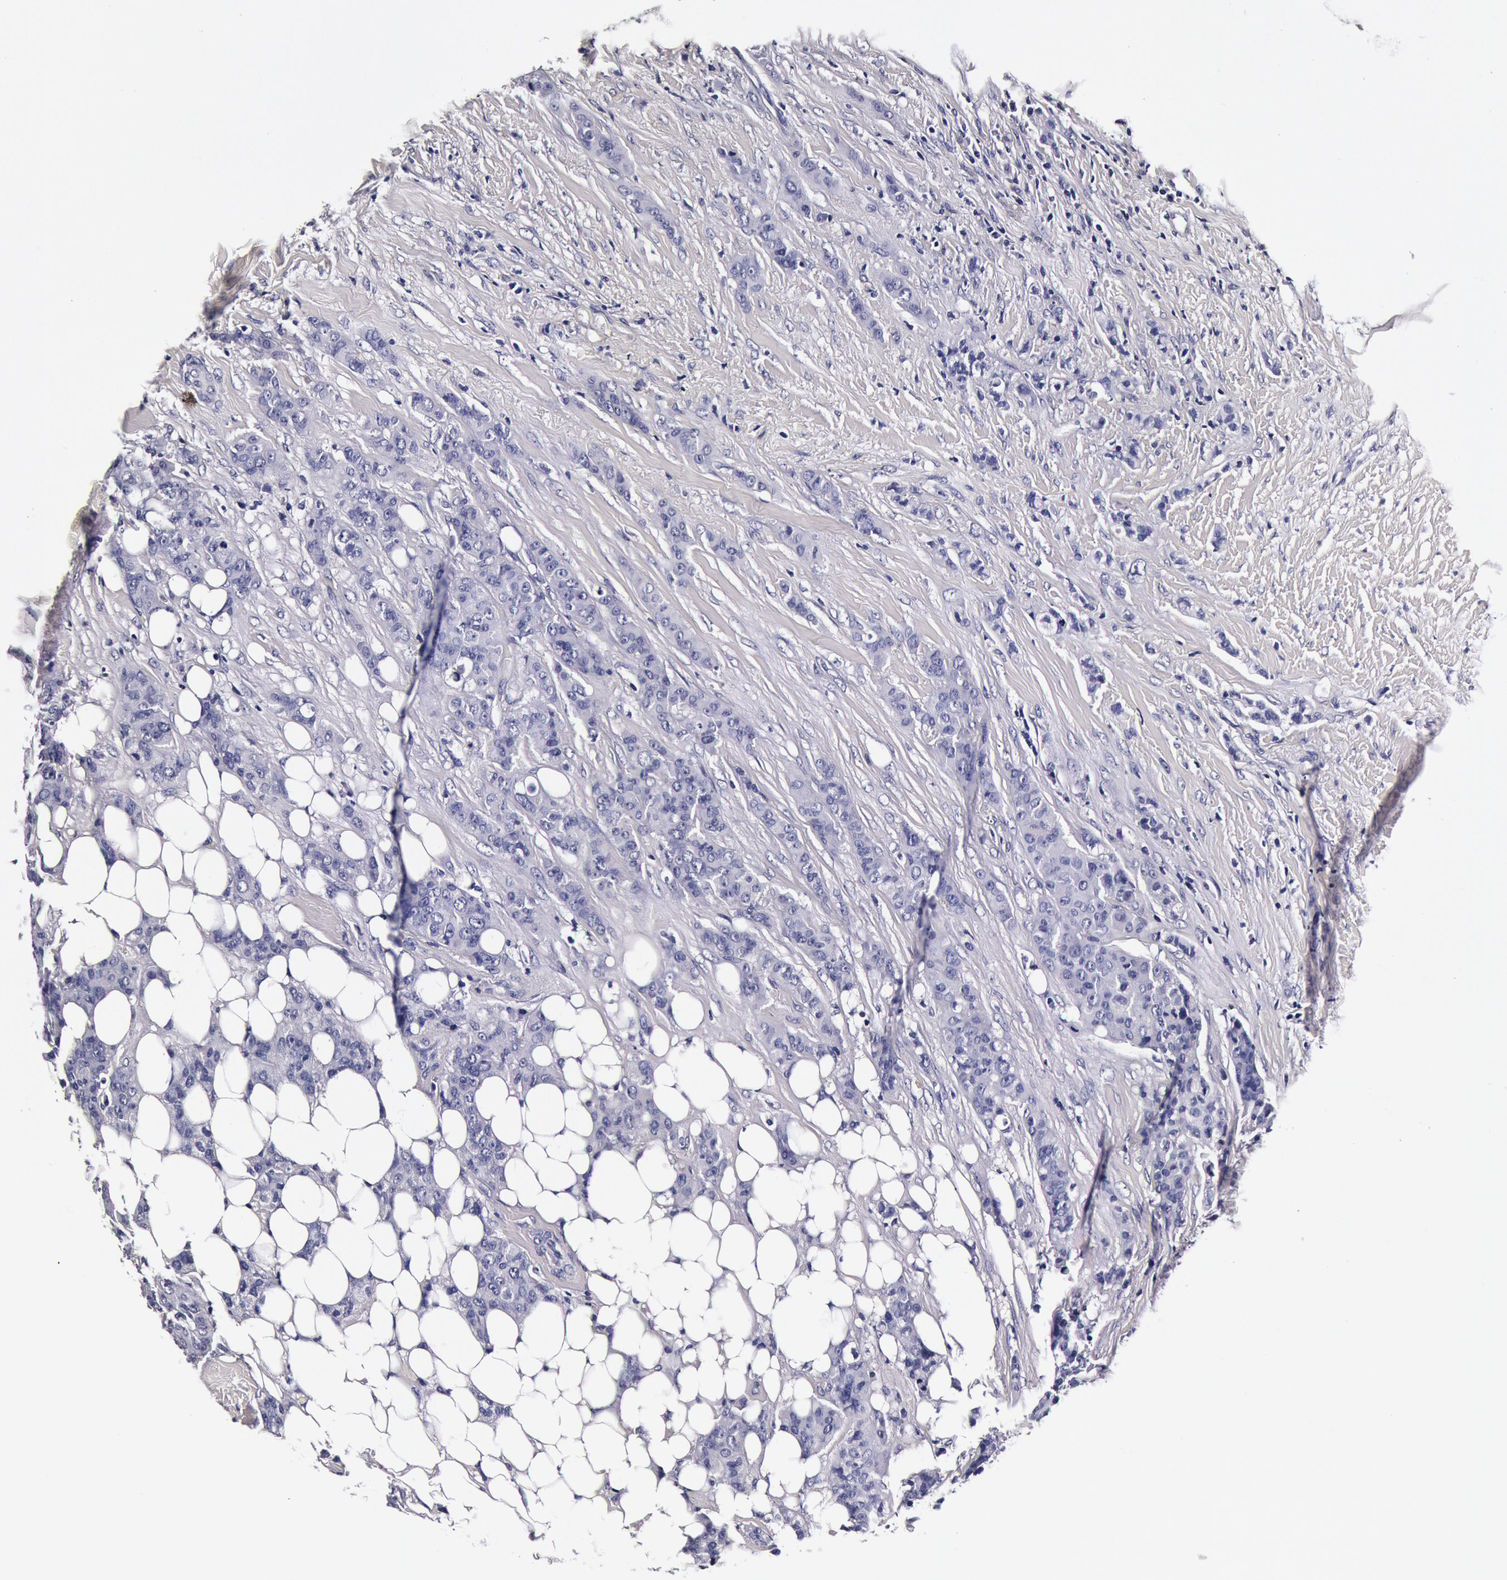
{"staining": {"intensity": "negative", "quantity": "none", "location": "none"}, "tissue": "breast cancer", "cell_type": "Tumor cells", "image_type": "cancer", "snomed": [{"axis": "morphology", "description": "Duct carcinoma"}, {"axis": "topography", "description": "Breast"}], "caption": "Immunohistochemistry (IHC) of breast infiltrating ductal carcinoma displays no staining in tumor cells.", "gene": "CCDC22", "patient": {"sex": "female", "age": 40}}